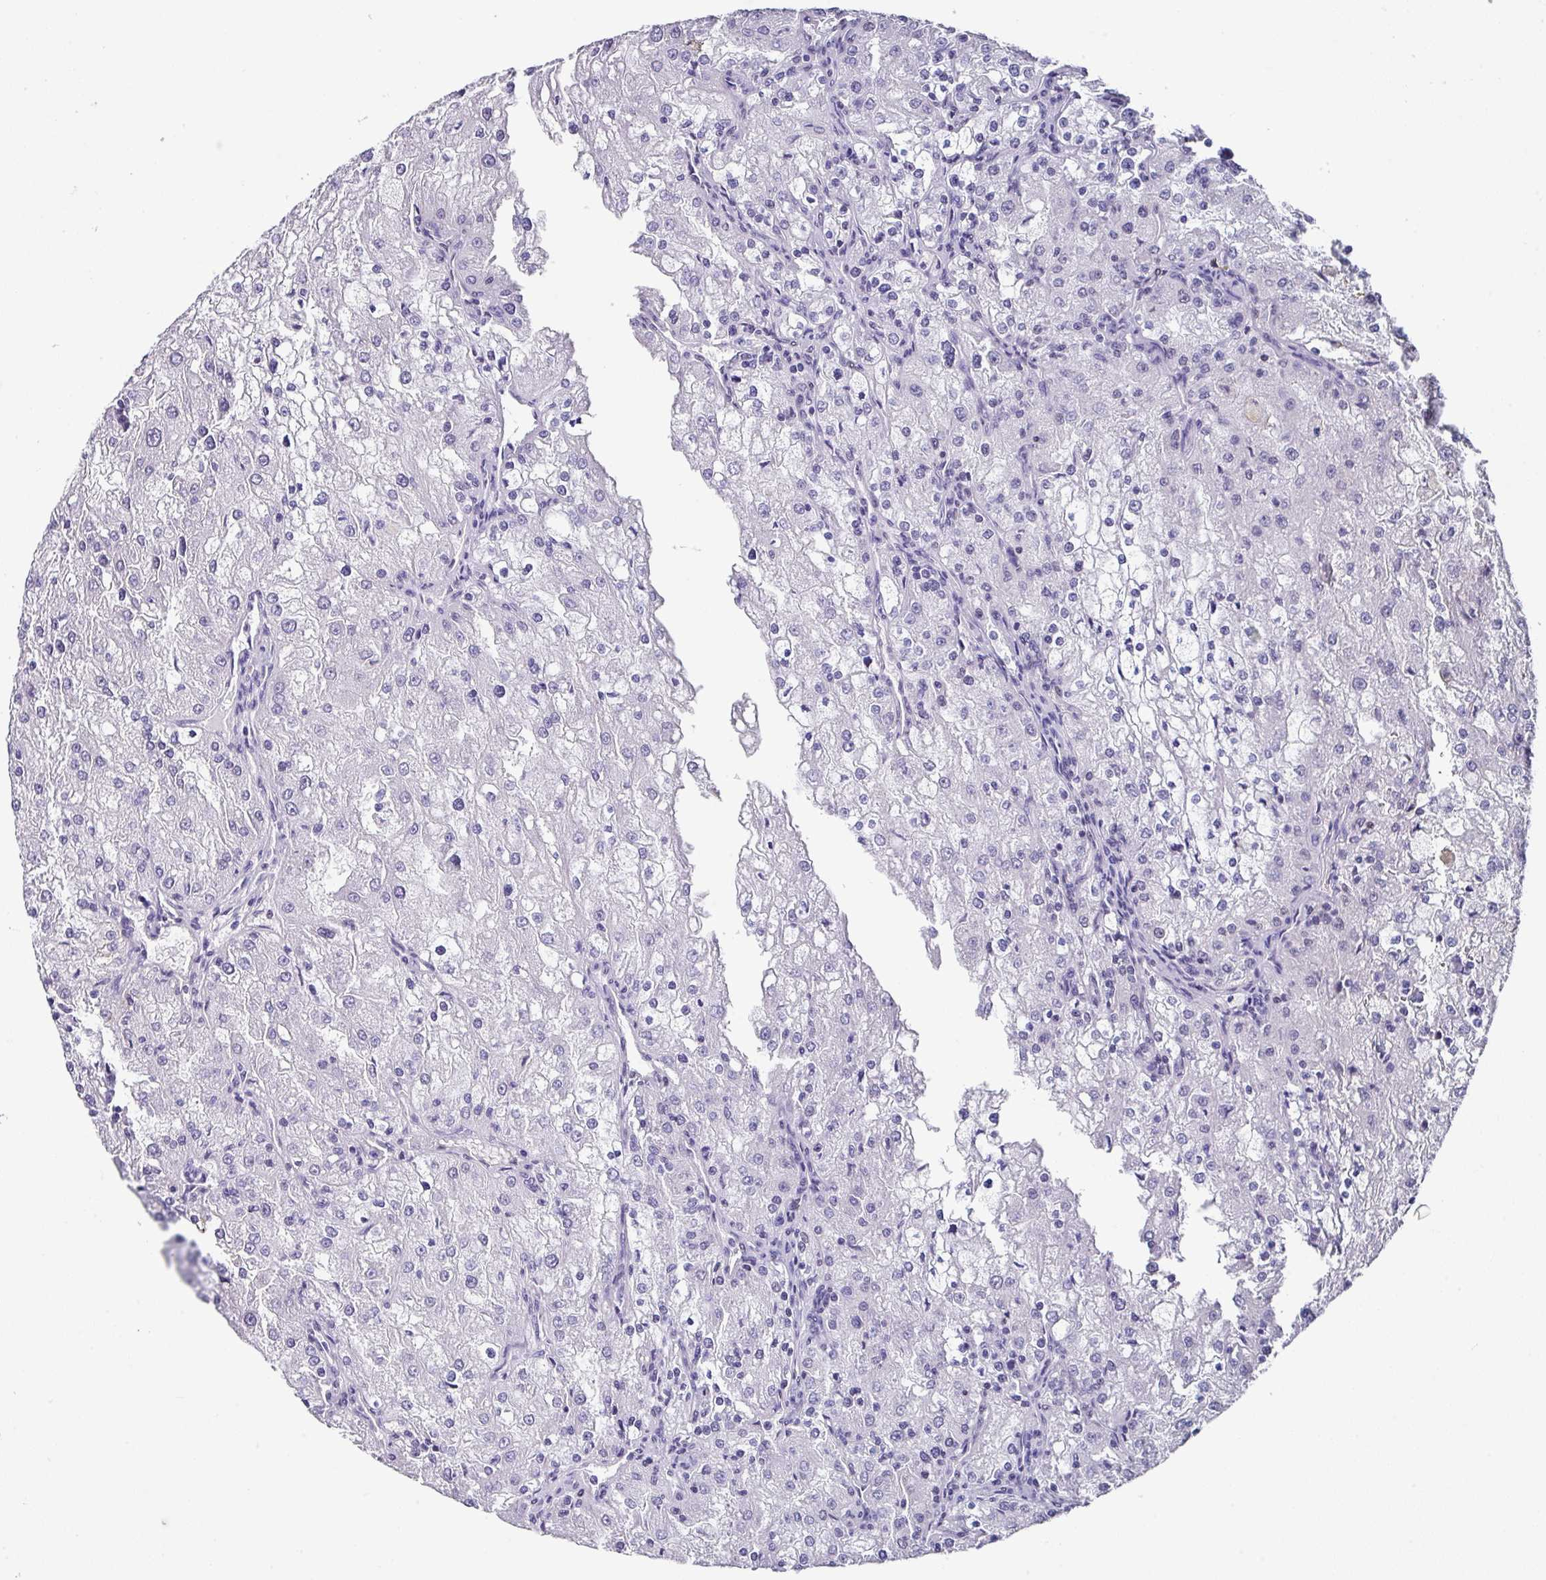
{"staining": {"intensity": "negative", "quantity": "none", "location": "none"}, "tissue": "renal cancer", "cell_type": "Tumor cells", "image_type": "cancer", "snomed": [{"axis": "morphology", "description": "Adenocarcinoma, NOS"}, {"axis": "topography", "description": "Kidney"}], "caption": "There is no significant expression in tumor cells of renal cancer.", "gene": "TCF3", "patient": {"sex": "female", "age": 74}}